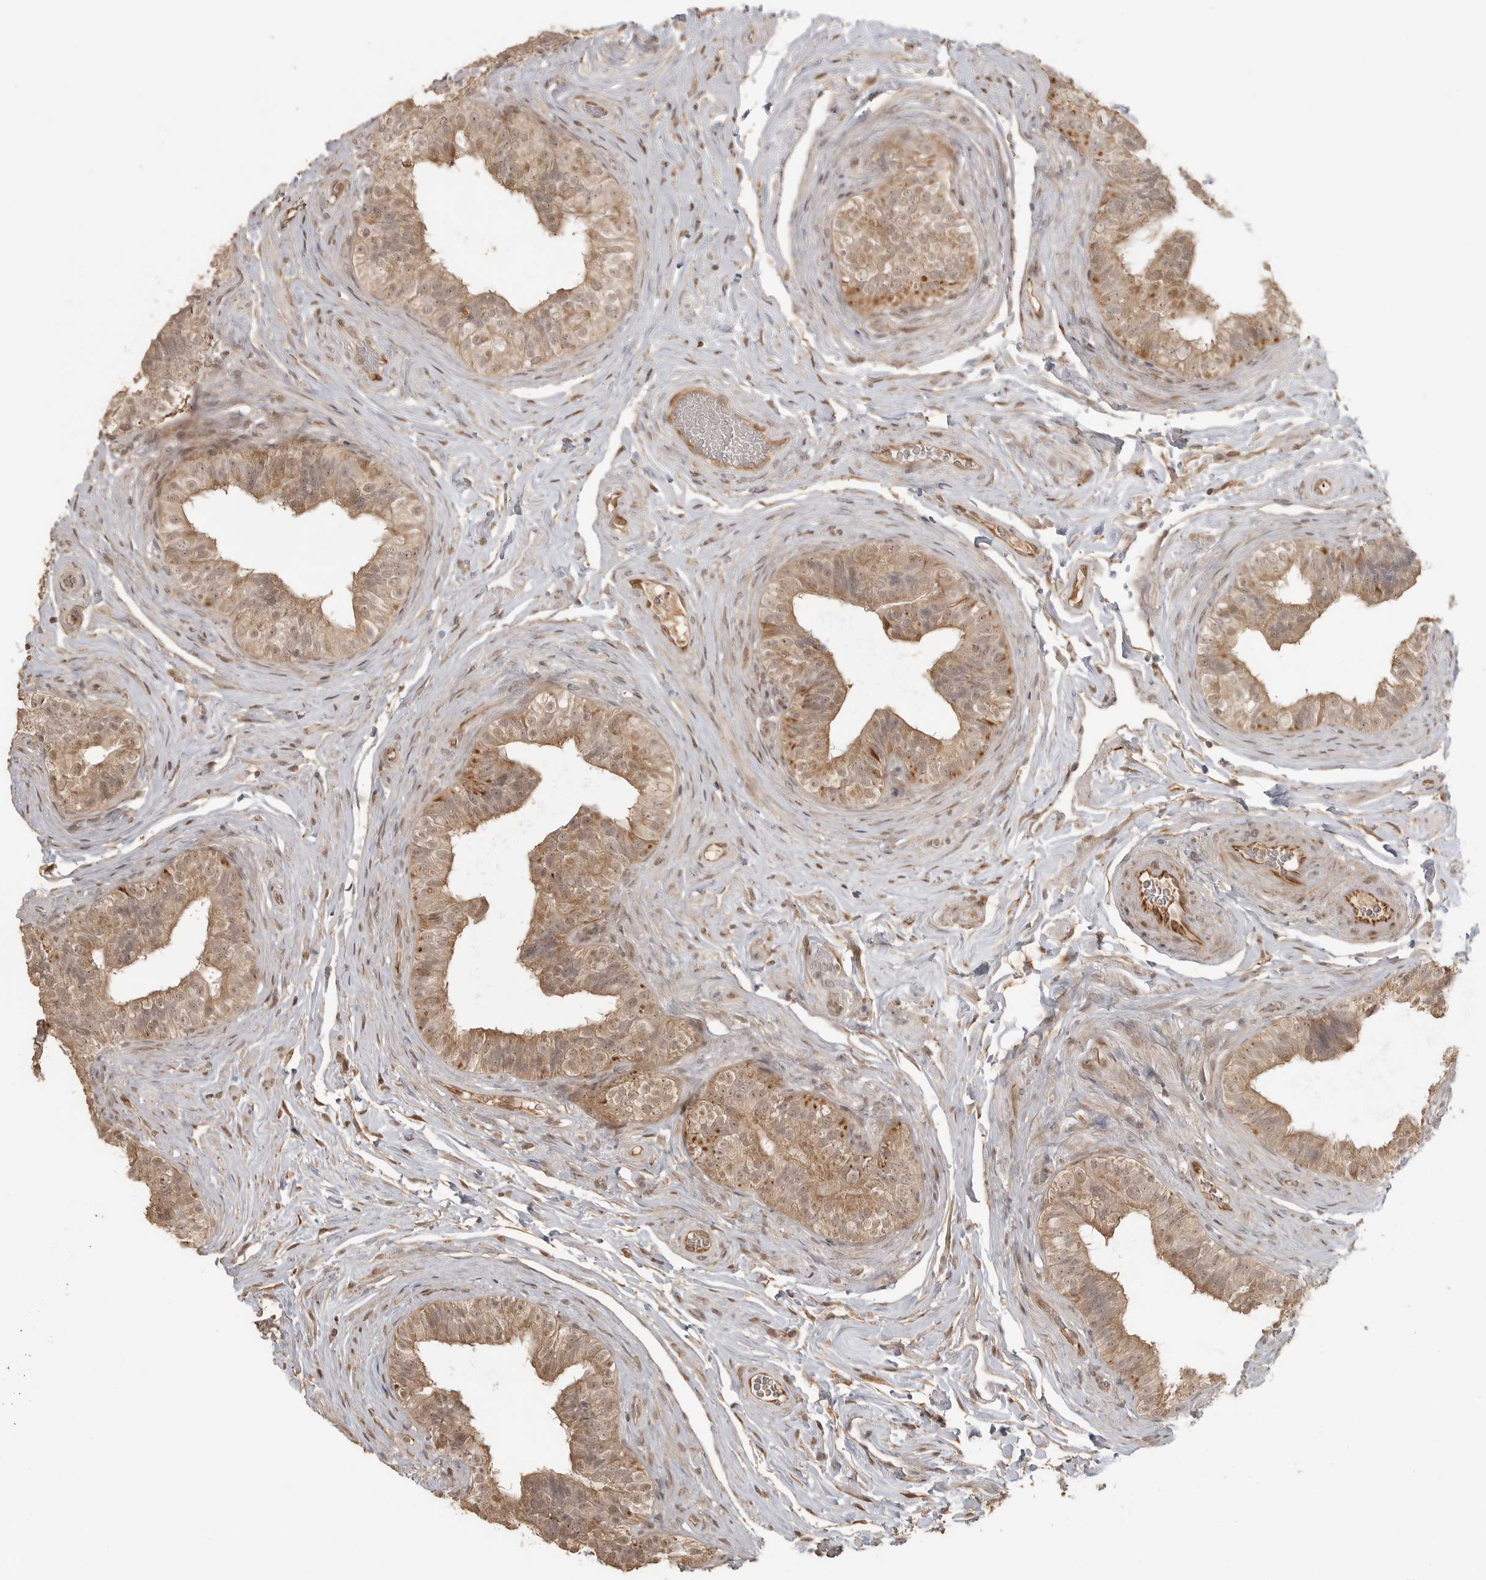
{"staining": {"intensity": "moderate", "quantity": ">75%", "location": "cytoplasmic/membranous"}, "tissue": "epididymis", "cell_type": "Glandular cells", "image_type": "normal", "snomed": [{"axis": "morphology", "description": "Normal tissue, NOS"}, {"axis": "topography", "description": "Epididymis"}], "caption": "This image reveals immunohistochemistry staining of normal epididymis, with medium moderate cytoplasmic/membranous positivity in about >75% of glandular cells.", "gene": "SMG8", "patient": {"sex": "male", "age": 49}}